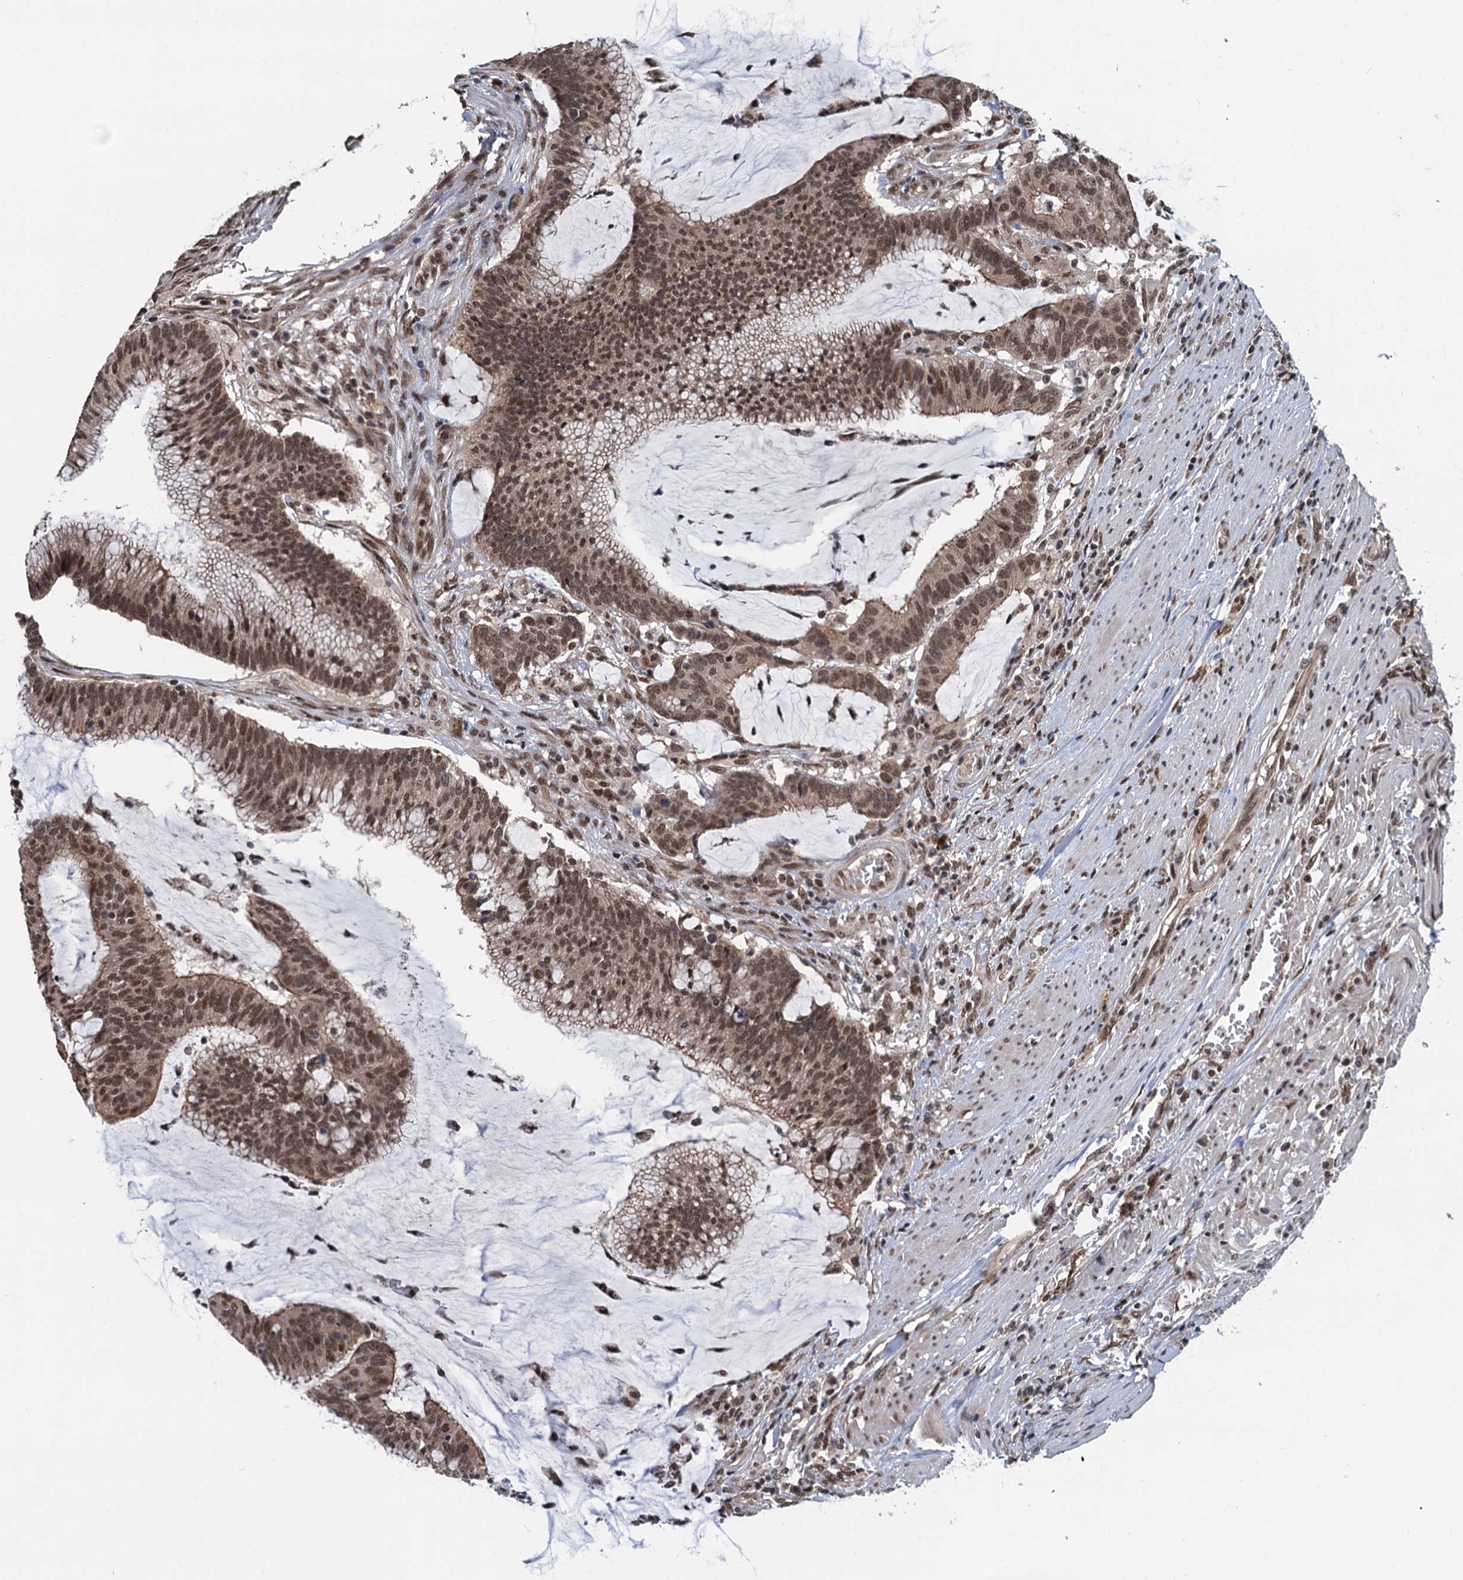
{"staining": {"intensity": "moderate", "quantity": ">75%", "location": "nuclear"}, "tissue": "colorectal cancer", "cell_type": "Tumor cells", "image_type": "cancer", "snomed": [{"axis": "morphology", "description": "Adenocarcinoma, NOS"}, {"axis": "topography", "description": "Rectum"}], "caption": "Brown immunohistochemical staining in colorectal cancer (adenocarcinoma) reveals moderate nuclear staining in about >75% of tumor cells.", "gene": "RASSF4", "patient": {"sex": "female", "age": 77}}